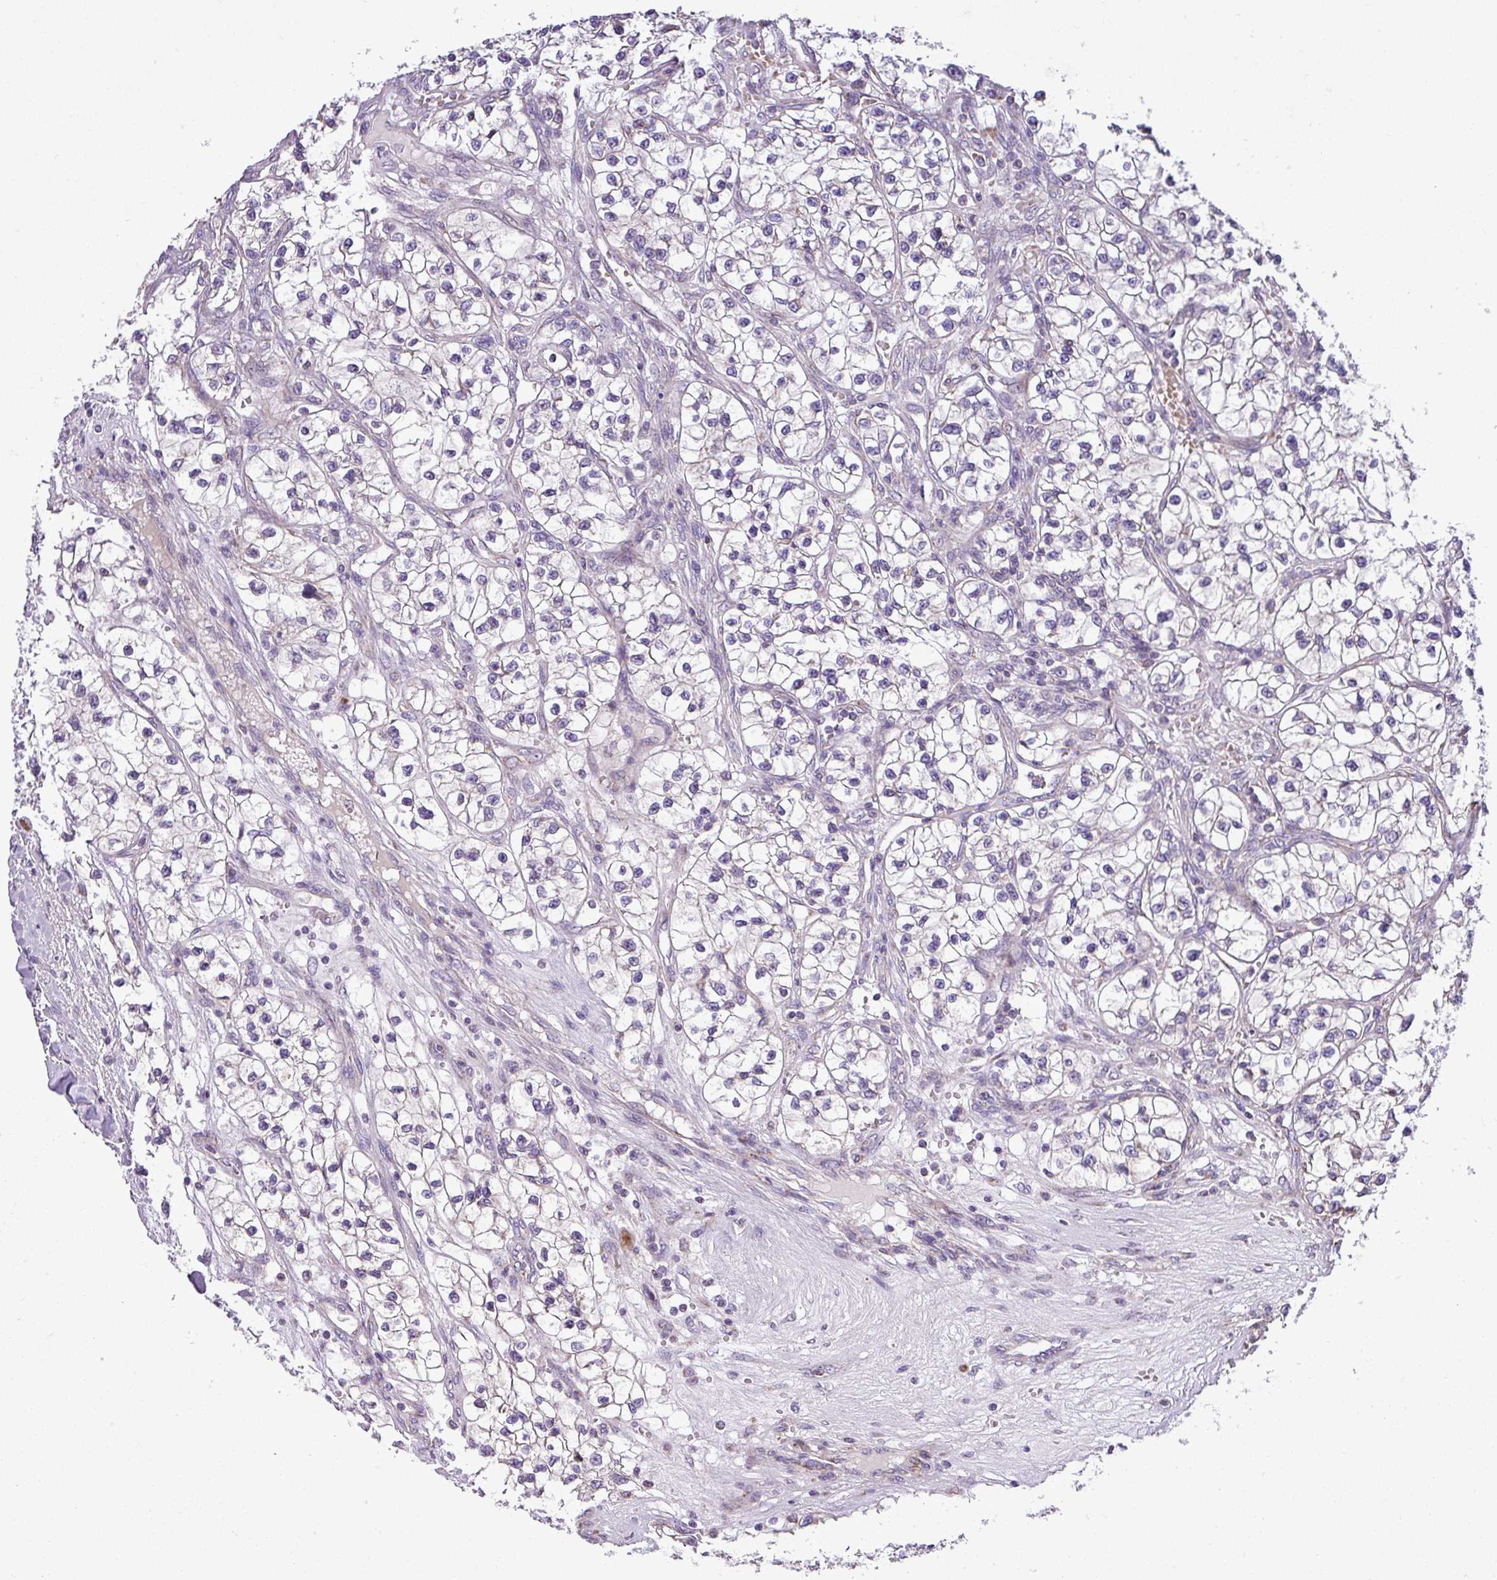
{"staining": {"intensity": "negative", "quantity": "none", "location": "none"}, "tissue": "renal cancer", "cell_type": "Tumor cells", "image_type": "cancer", "snomed": [{"axis": "morphology", "description": "Adenocarcinoma, NOS"}, {"axis": "topography", "description": "Kidney"}], "caption": "Immunohistochemistry histopathology image of human adenocarcinoma (renal) stained for a protein (brown), which exhibits no expression in tumor cells.", "gene": "FAM183A", "patient": {"sex": "female", "age": 57}}